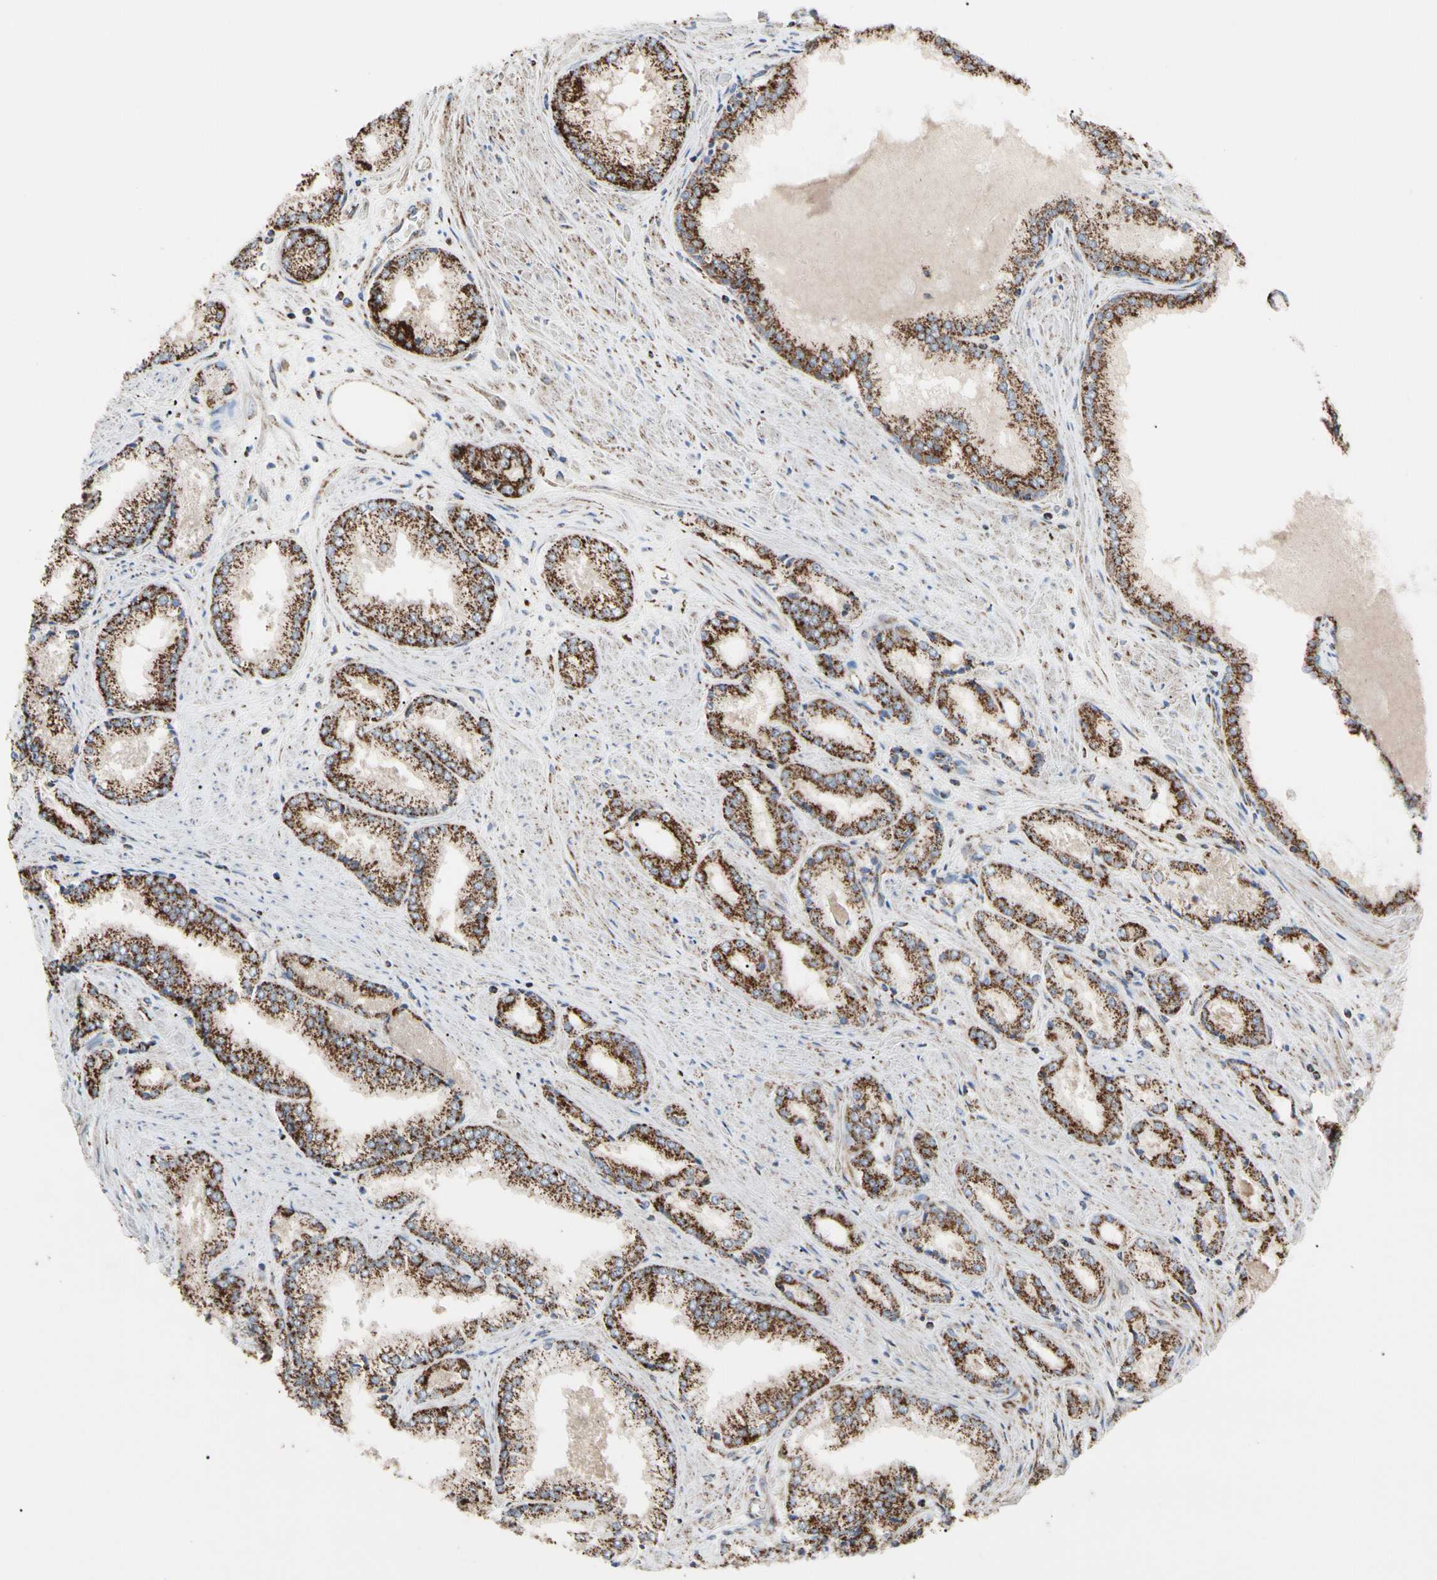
{"staining": {"intensity": "strong", "quantity": ">75%", "location": "cytoplasmic/membranous"}, "tissue": "prostate cancer", "cell_type": "Tumor cells", "image_type": "cancer", "snomed": [{"axis": "morphology", "description": "Adenocarcinoma, Low grade"}, {"axis": "topography", "description": "Prostate"}], "caption": "Protein analysis of prostate adenocarcinoma (low-grade) tissue displays strong cytoplasmic/membranous staining in approximately >75% of tumor cells. The protein is shown in brown color, while the nuclei are stained blue.", "gene": "FAM110B", "patient": {"sex": "male", "age": 64}}